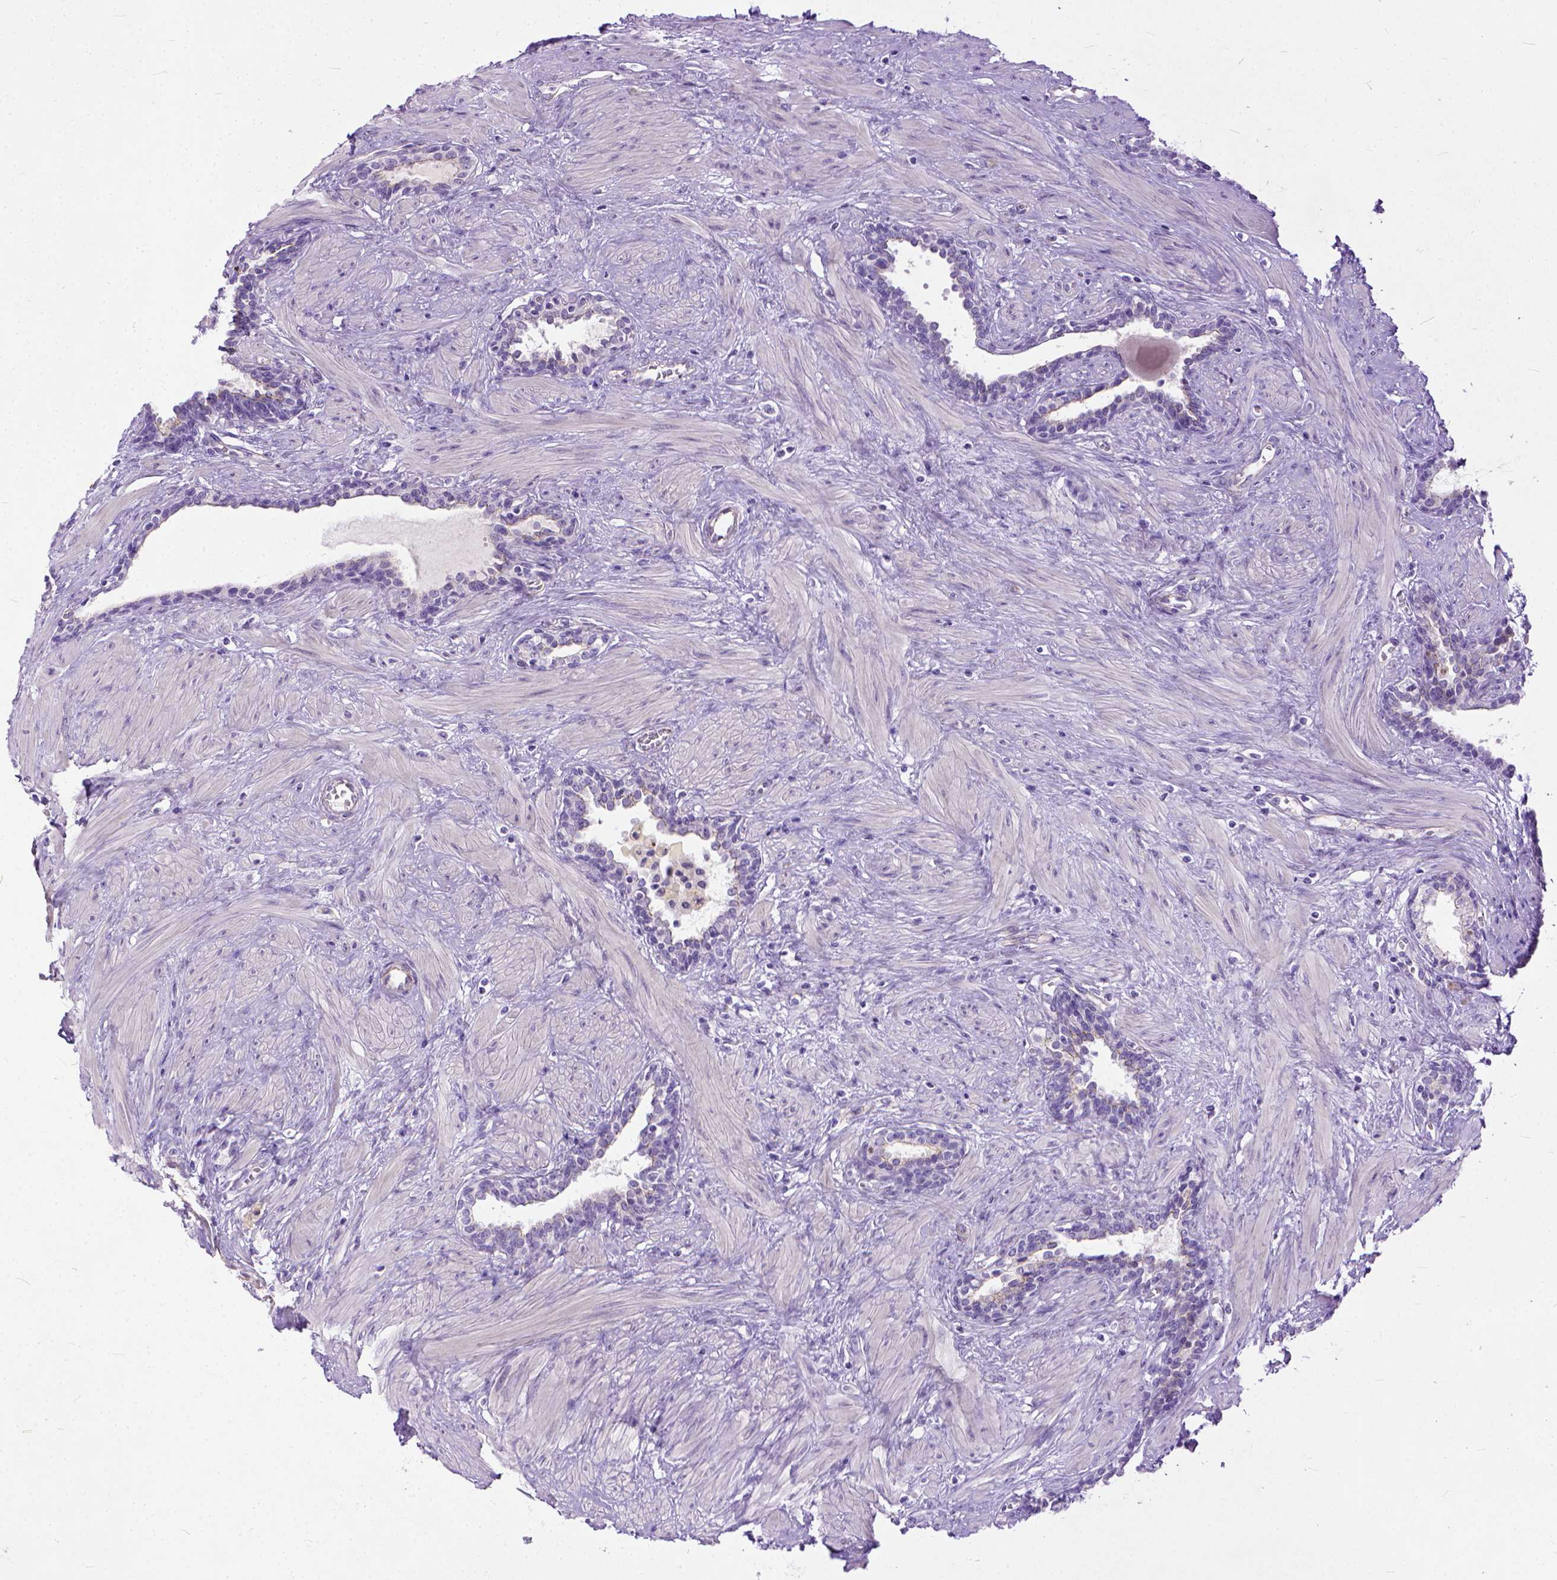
{"staining": {"intensity": "negative", "quantity": "none", "location": "none"}, "tissue": "prostate", "cell_type": "Glandular cells", "image_type": "normal", "snomed": [{"axis": "morphology", "description": "Normal tissue, NOS"}, {"axis": "topography", "description": "Prostate"}], "caption": "Glandular cells show no significant staining in benign prostate. The staining was performed using DAB (3,3'-diaminobenzidine) to visualize the protein expression in brown, while the nuclei were stained in blue with hematoxylin (Magnification: 20x).", "gene": "ADGRF1", "patient": {"sex": "male", "age": 55}}